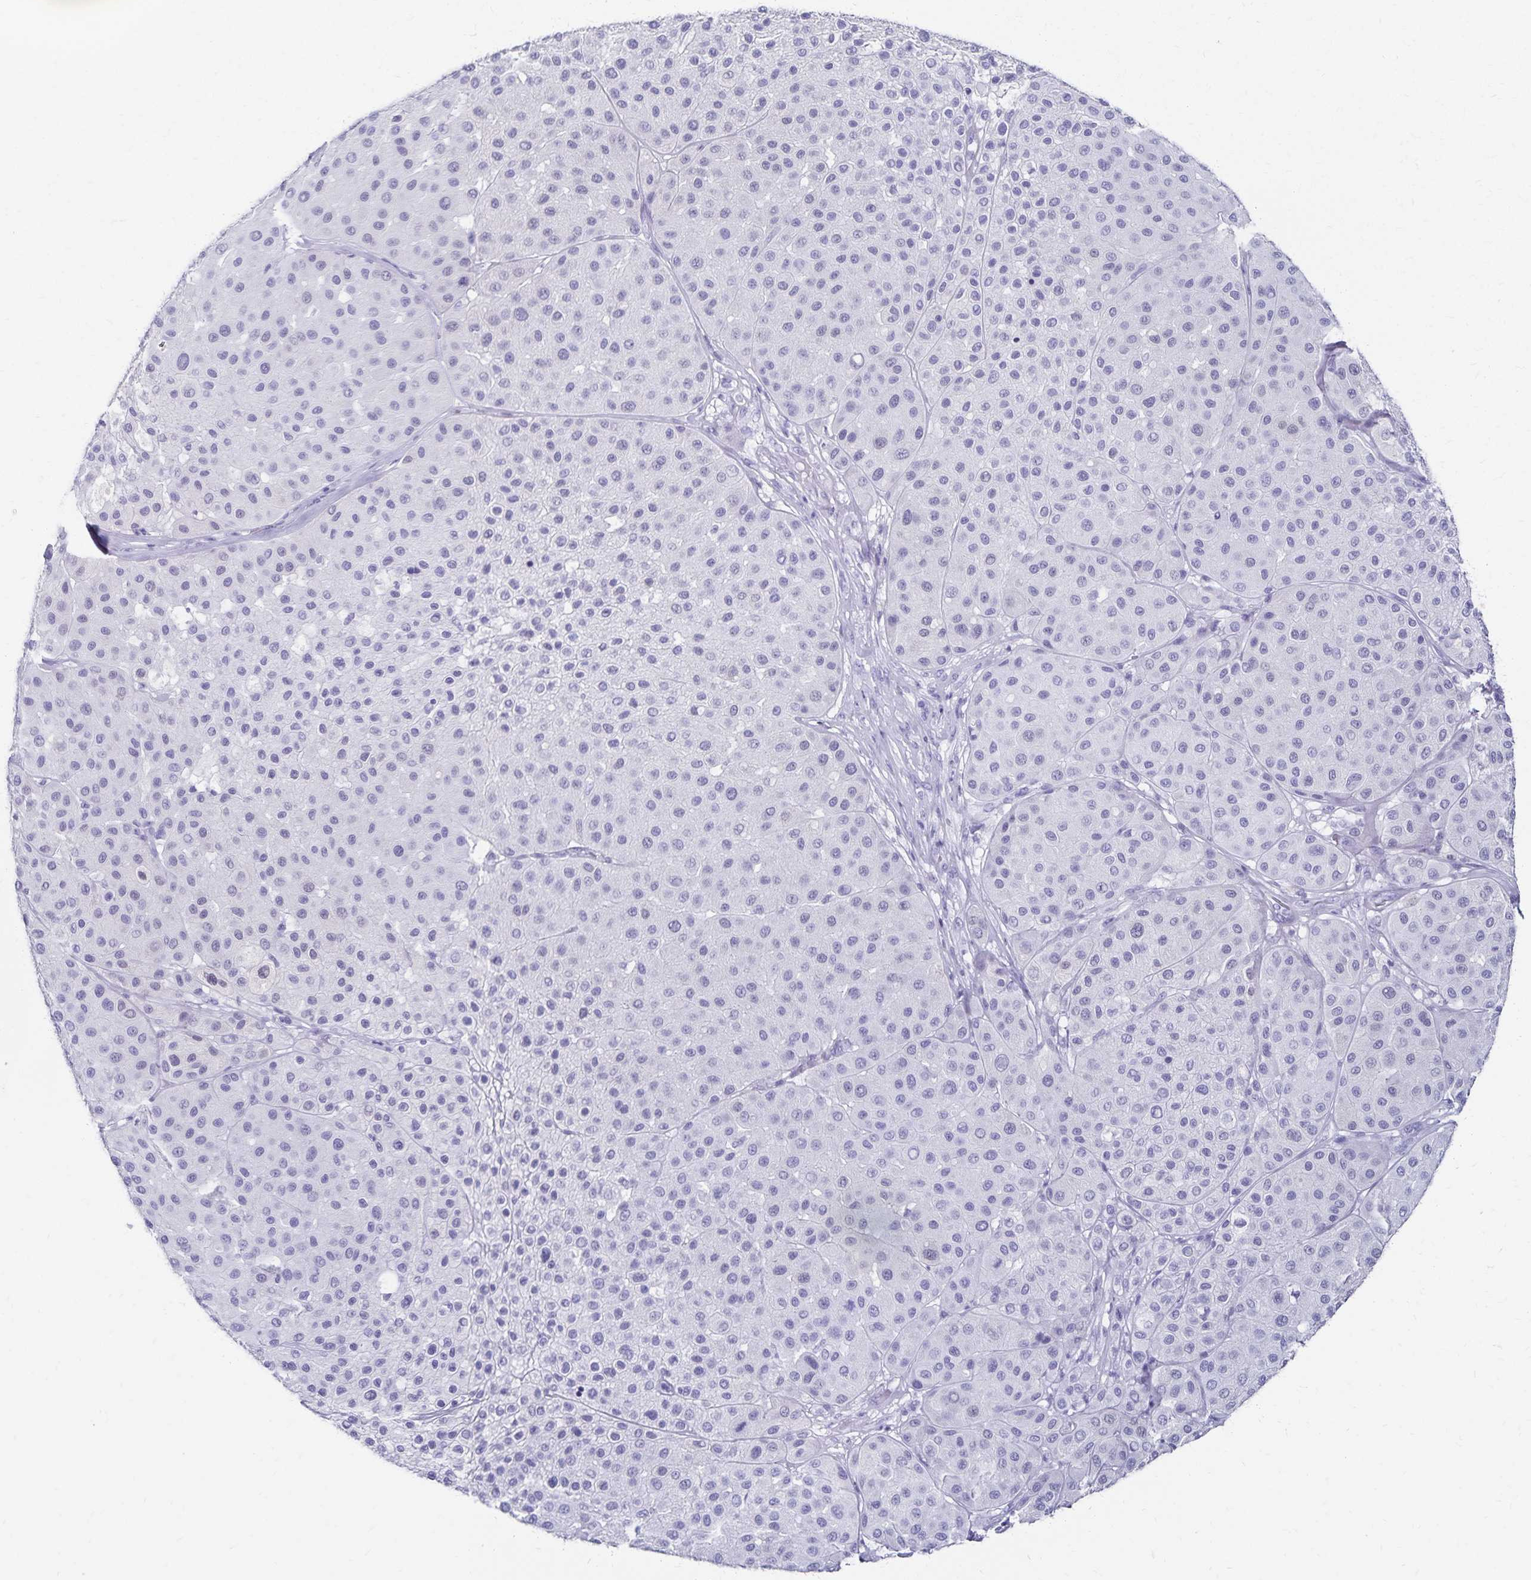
{"staining": {"intensity": "negative", "quantity": "none", "location": "none"}, "tissue": "melanoma", "cell_type": "Tumor cells", "image_type": "cancer", "snomed": [{"axis": "morphology", "description": "Malignant melanoma, Metastatic site"}, {"axis": "topography", "description": "Smooth muscle"}], "caption": "A photomicrograph of human malignant melanoma (metastatic site) is negative for staining in tumor cells.", "gene": "GIP", "patient": {"sex": "male", "age": 41}}